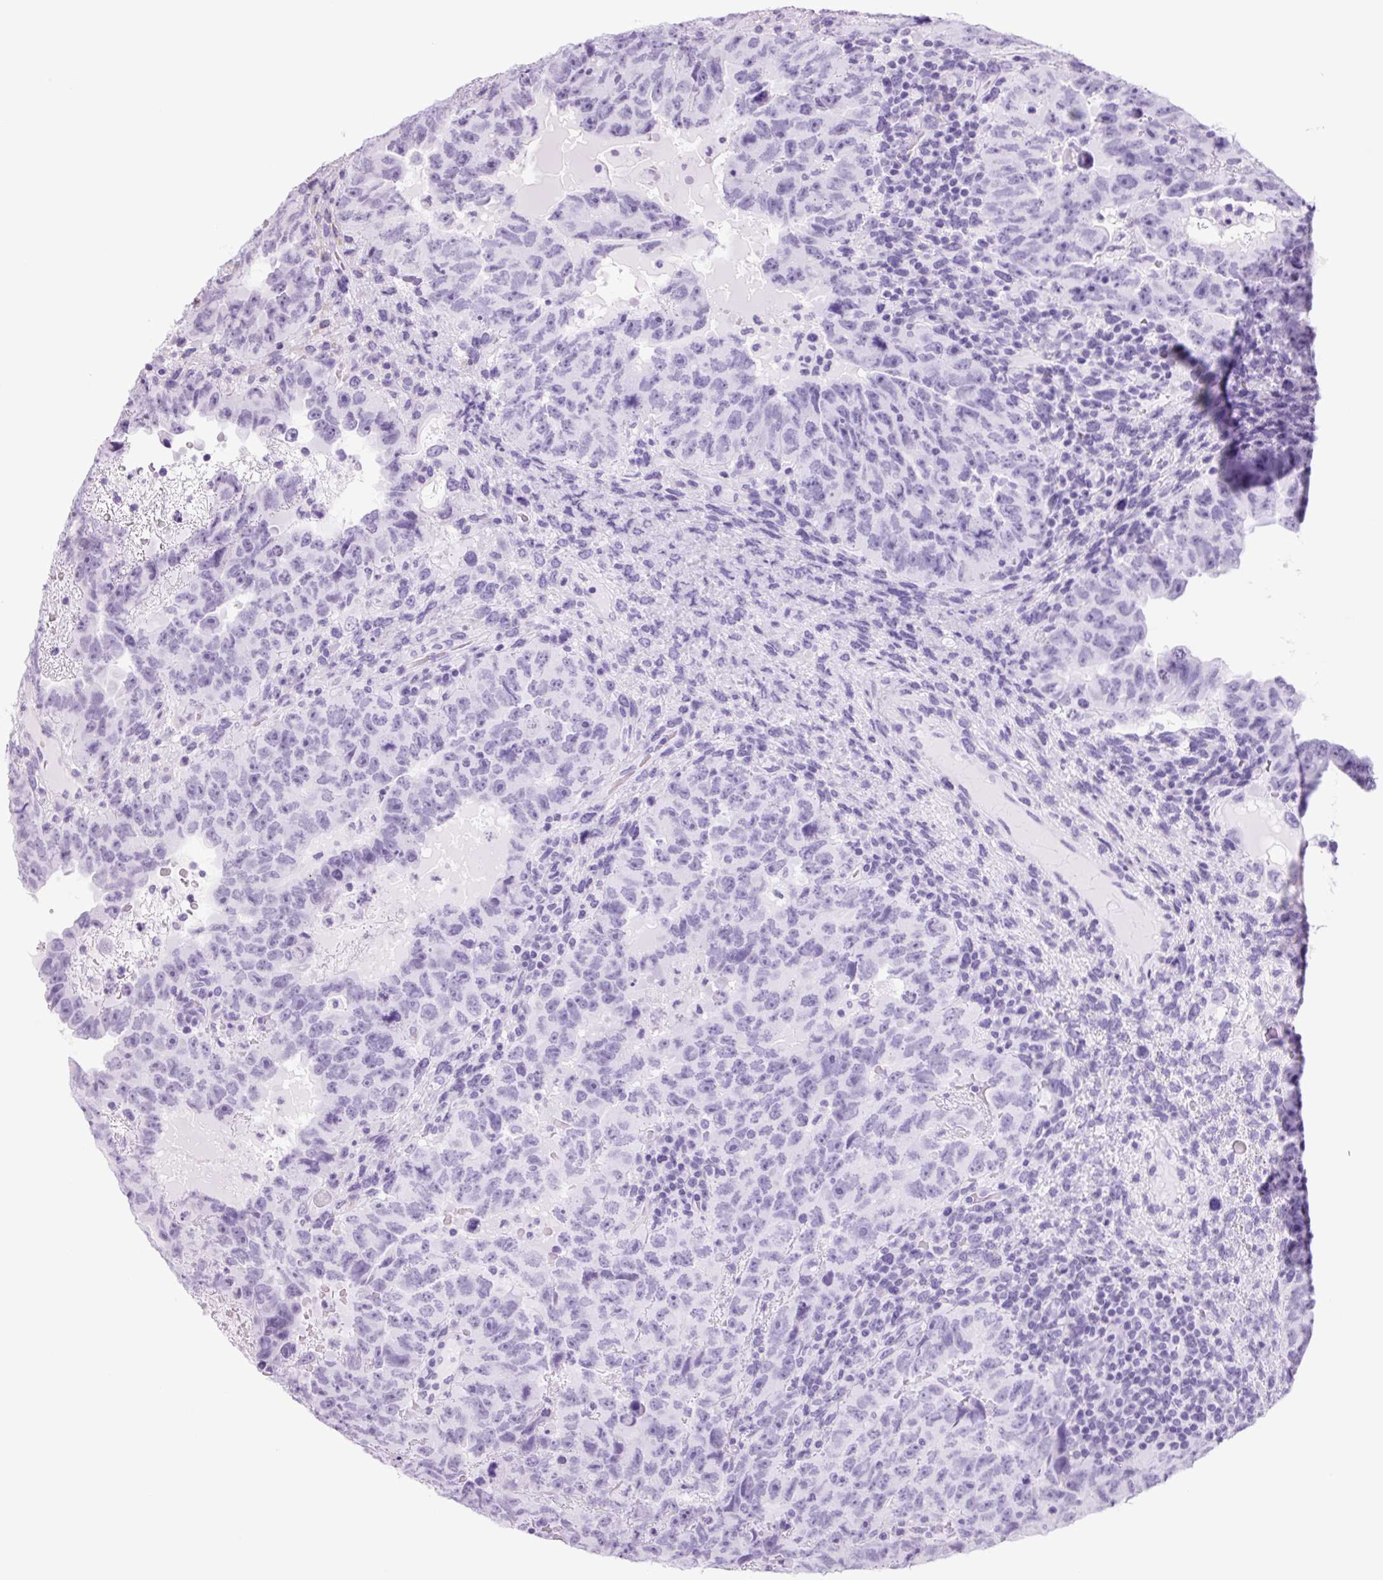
{"staining": {"intensity": "negative", "quantity": "none", "location": "none"}, "tissue": "testis cancer", "cell_type": "Tumor cells", "image_type": "cancer", "snomed": [{"axis": "morphology", "description": "Carcinoma, Embryonal, NOS"}, {"axis": "topography", "description": "Testis"}], "caption": "IHC image of testis embryonal carcinoma stained for a protein (brown), which displays no positivity in tumor cells. The staining is performed using DAB brown chromogen with nuclei counter-stained in using hematoxylin.", "gene": "PLA2G4A", "patient": {"sex": "male", "age": 24}}